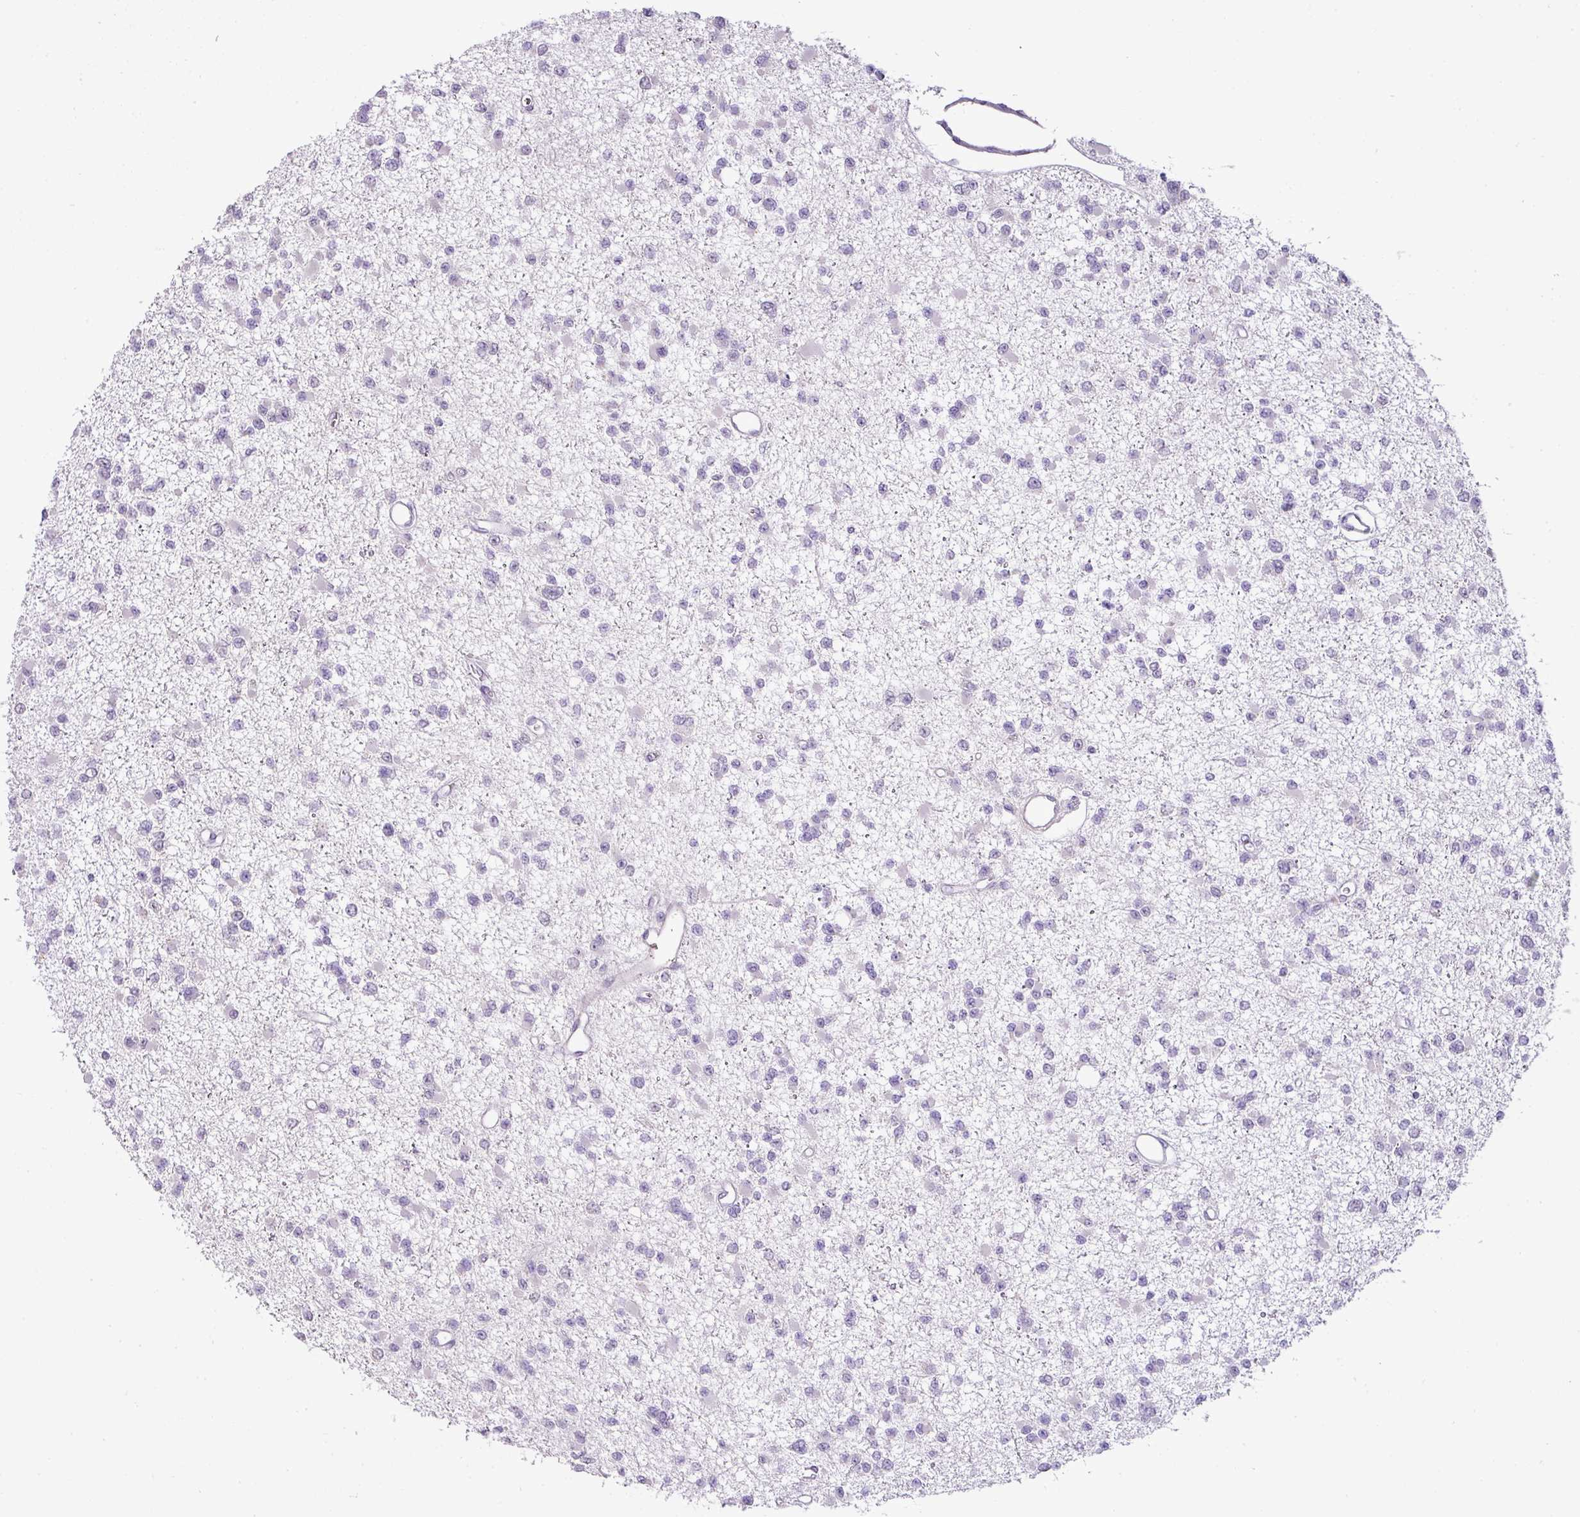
{"staining": {"intensity": "negative", "quantity": "none", "location": "none"}, "tissue": "glioma", "cell_type": "Tumor cells", "image_type": "cancer", "snomed": [{"axis": "morphology", "description": "Glioma, malignant, Low grade"}, {"axis": "topography", "description": "Brain"}], "caption": "A high-resolution photomicrograph shows immunohistochemistry staining of malignant glioma (low-grade), which displays no significant staining in tumor cells. (IHC, brightfield microscopy, high magnification).", "gene": "DIP2A", "patient": {"sex": "female", "age": 22}}